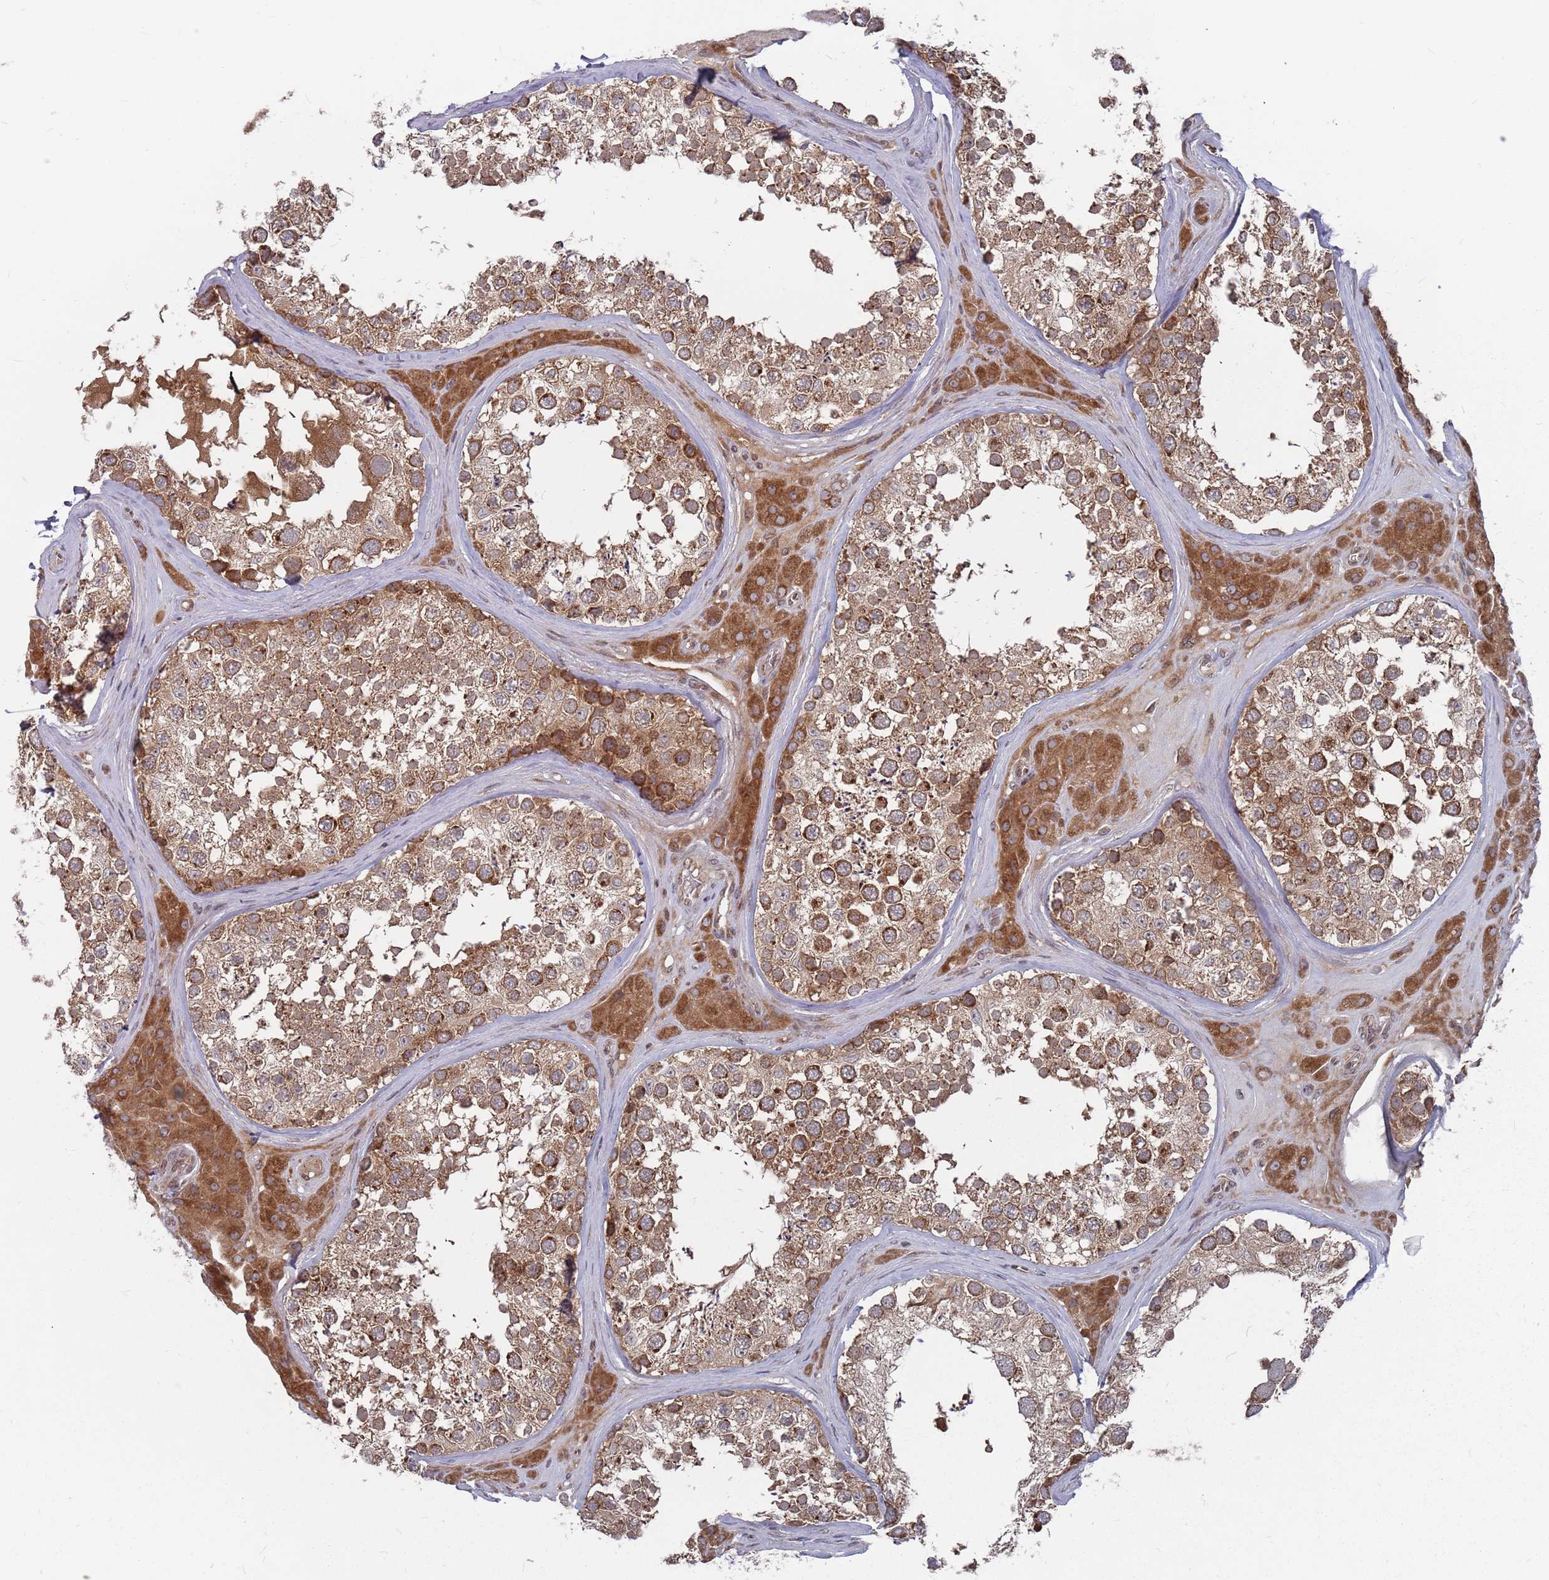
{"staining": {"intensity": "moderate", "quantity": ">75%", "location": "cytoplasmic/membranous"}, "tissue": "testis", "cell_type": "Cells in seminiferous ducts", "image_type": "normal", "snomed": [{"axis": "morphology", "description": "Normal tissue, NOS"}, {"axis": "topography", "description": "Testis"}], "caption": "Immunohistochemistry (IHC) staining of benign testis, which exhibits medium levels of moderate cytoplasmic/membranous positivity in approximately >75% of cells in seminiferous ducts indicating moderate cytoplasmic/membranous protein positivity. The staining was performed using DAB (3,3'-diaminobenzidine) (brown) for protein detection and nuclei were counterstained in hematoxylin (blue).", "gene": "FMO4", "patient": {"sex": "male", "age": 46}}